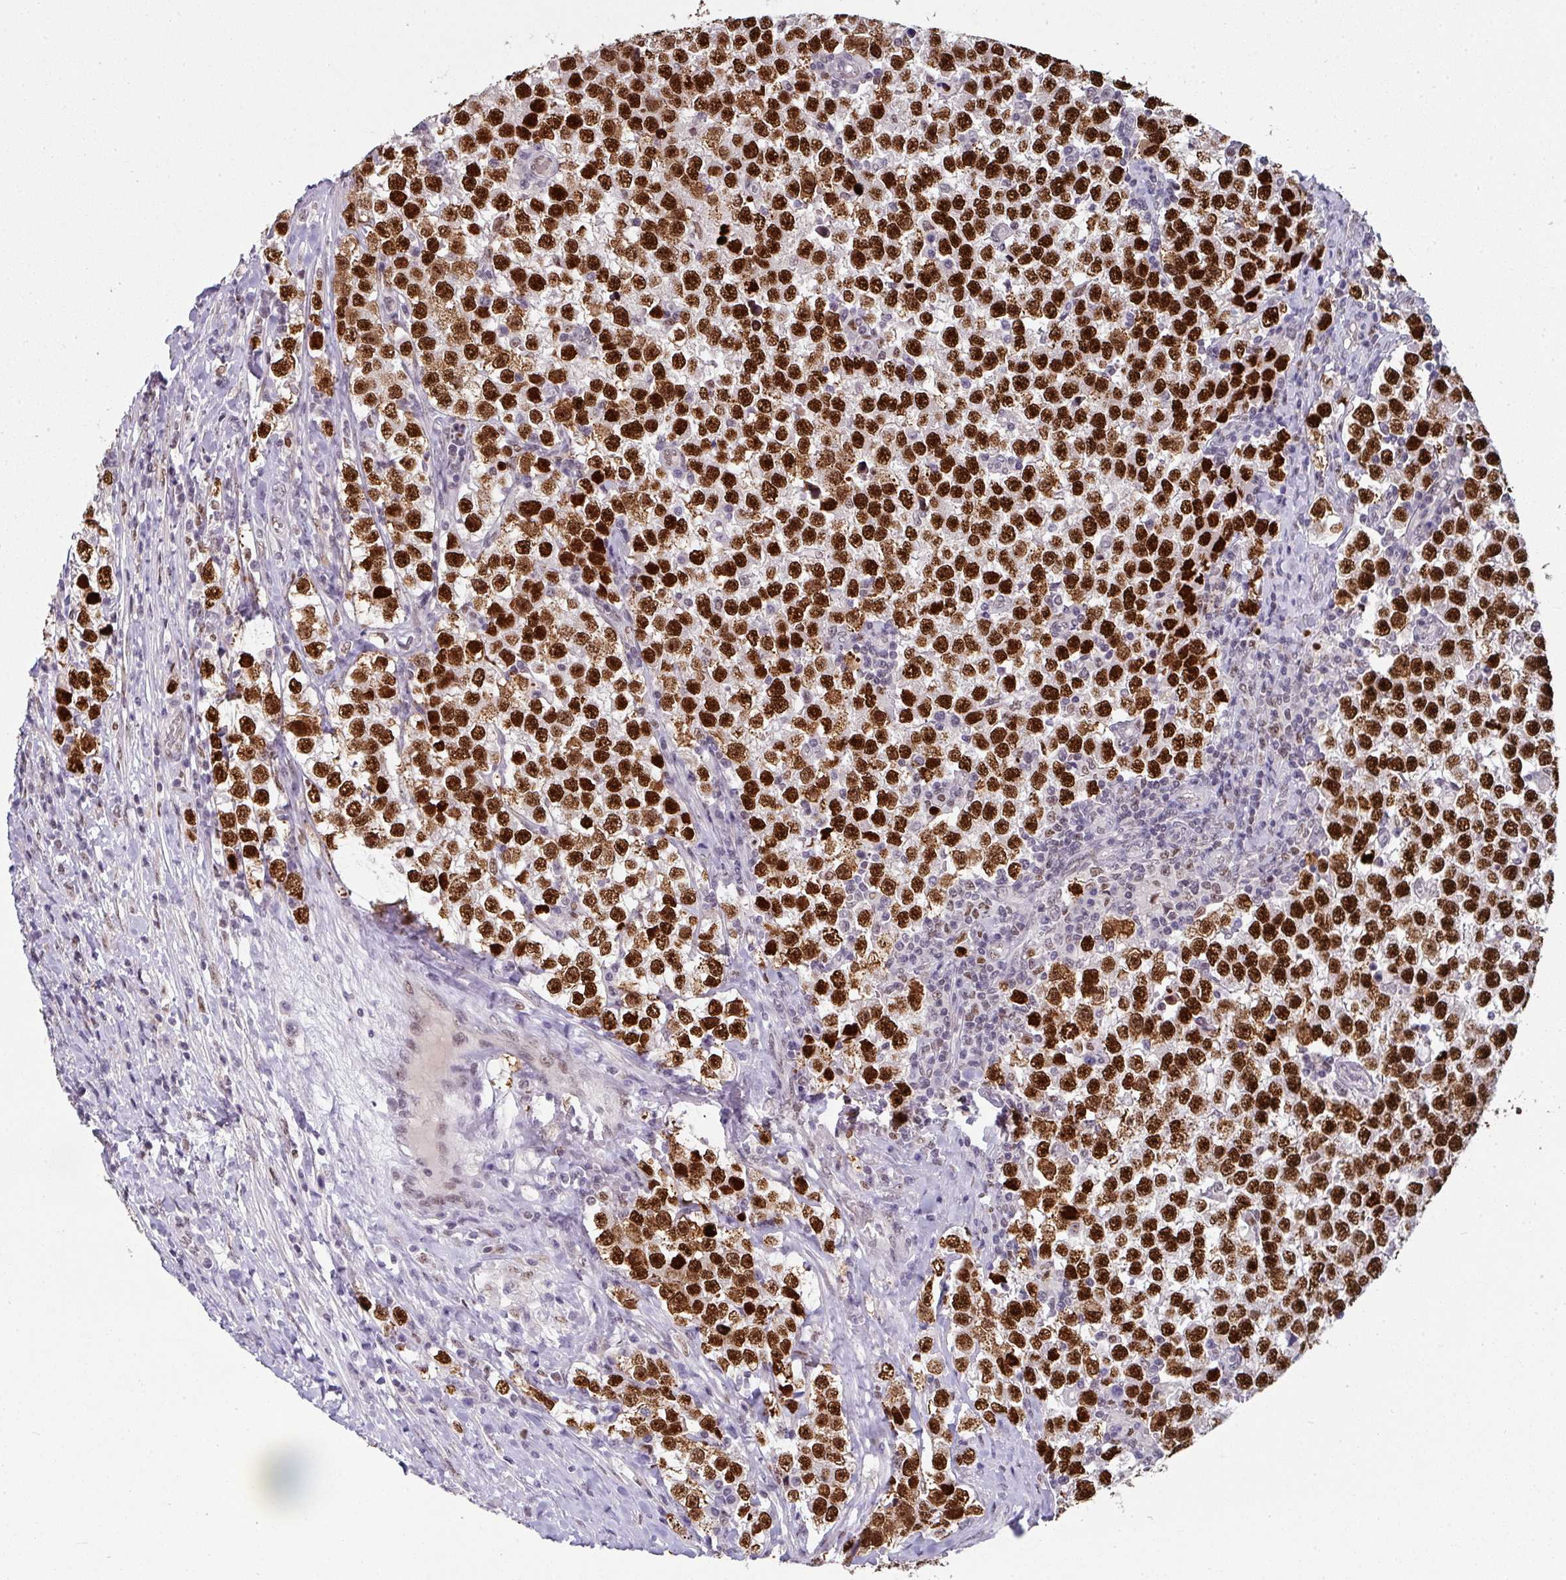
{"staining": {"intensity": "strong", "quantity": ">75%", "location": "nuclear"}, "tissue": "testis cancer", "cell_type": "Tumor cells", "image_type": "cancer", "snomed": [{"axis": "morphology", "description": "Seminoma, NOS"}, {"axis": "topography", "description": "Testis"}], "caption": "Immunohistochemistry micrograph of neoplastic tissue: human testis seminoma stained using IHC reveals high levels of strong protein expression localized specifically in the nuclear of tumor cells, appearing as a nuclear brown color.", "gene": "RAD50", "patient": {"sex": "male", "age": 34}}